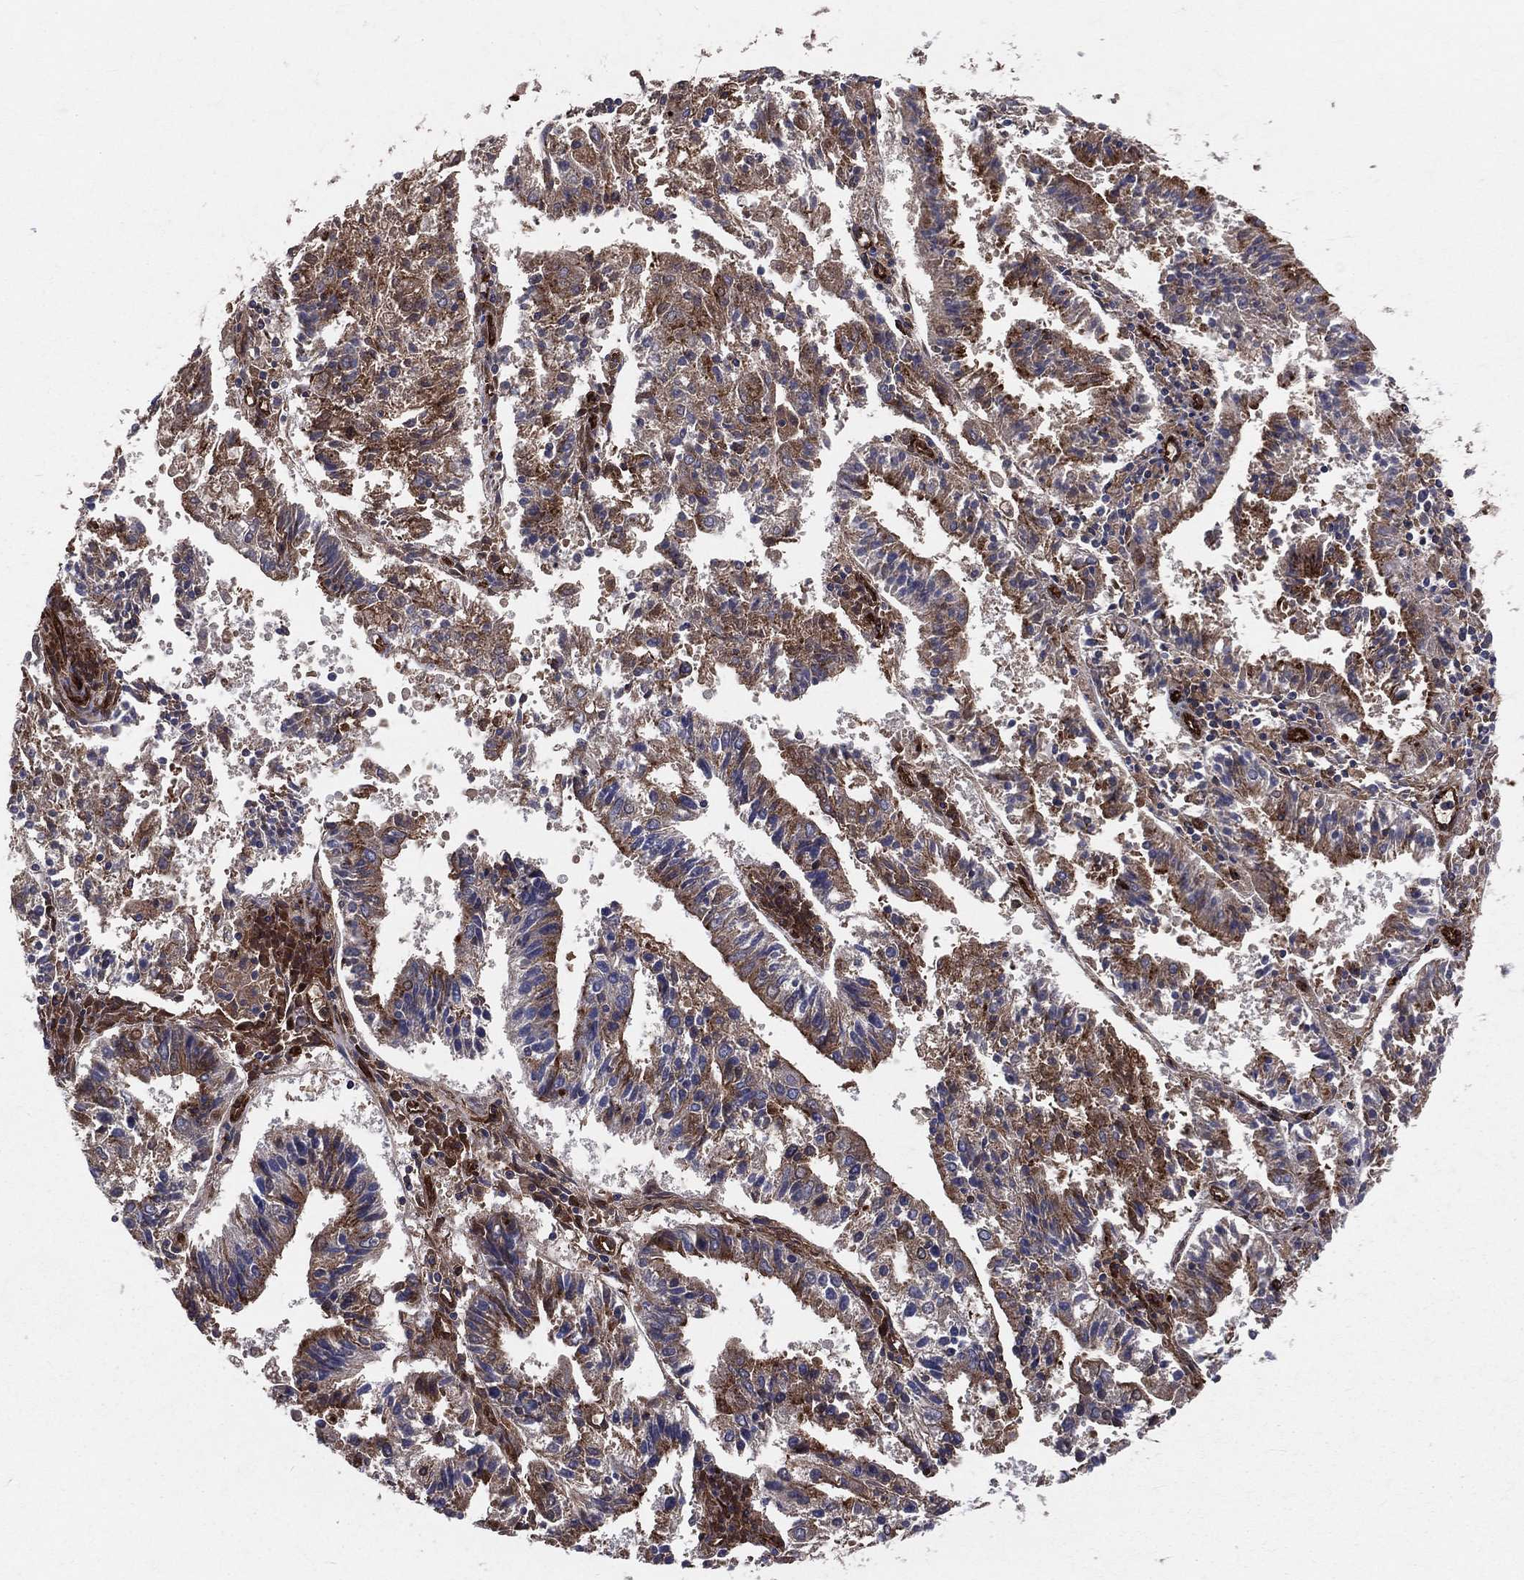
{"staining": {"intensity": "strong", "quantity": ">75%", "location": "cytoplasmic/membranous"}, "tissue": "endometrial cancer", "cell_type": "Tumor cells", "image_type": "cancer", "snomed": [{"axis": "morphology", "description": "Adenocarcinoma, NOS"}, {"axis": "topography", "description": "Endometrium"}], "caption": "There is high levels of strong cytoplasmic/membranous positivity in tumor cells of adenocarcinoma (endometrial), as demonstrated by immunohistochemical staining (brown color).", "gene": "ENTPD1", "patient": {"sex": "female", "age": 82}}